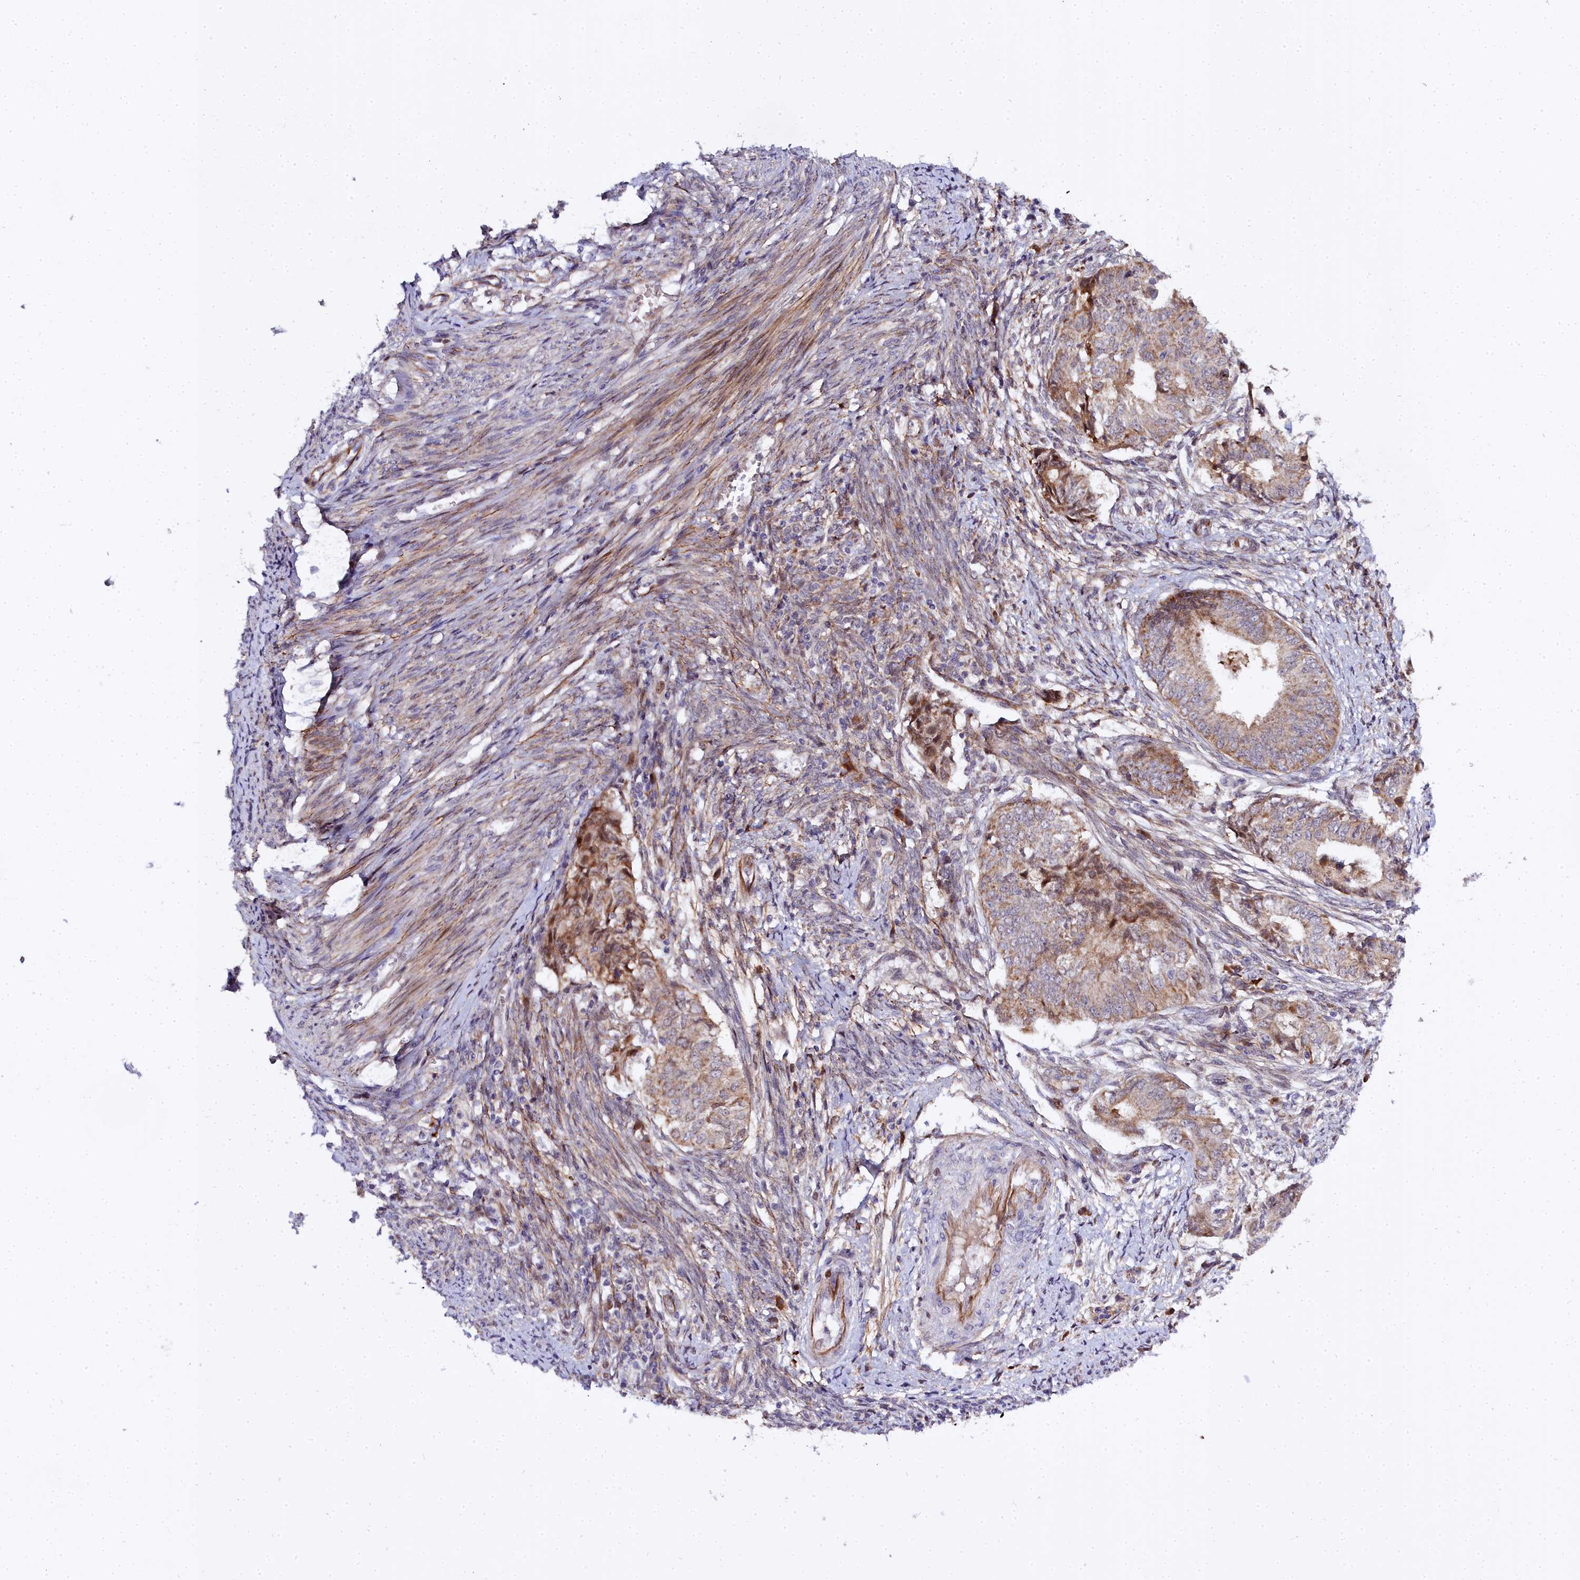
{"staining": {"intensity": "moderate", "quantity": "25%-75%", "location": "cytoplasmic/membranous,nuclear"}, "tissue": "endometrial cancer", "cell_type": "Tumor cells", "image_type": "cancer", "snomed": [{"axis": "morphology", "description": "Adenocarcinoma, NOS"}, {"axis": "topography", "description": "Endometrium"}], "caption": "The photomicrograph exhibits a brown stain indicating the presence of a protein in the cytoplasmic/membranous and nuclear of tumor cells in endometrial cancer (adenocarcinoma).", "gene": "MRPS11", "patient": {"sex": "female", "age": 62}}